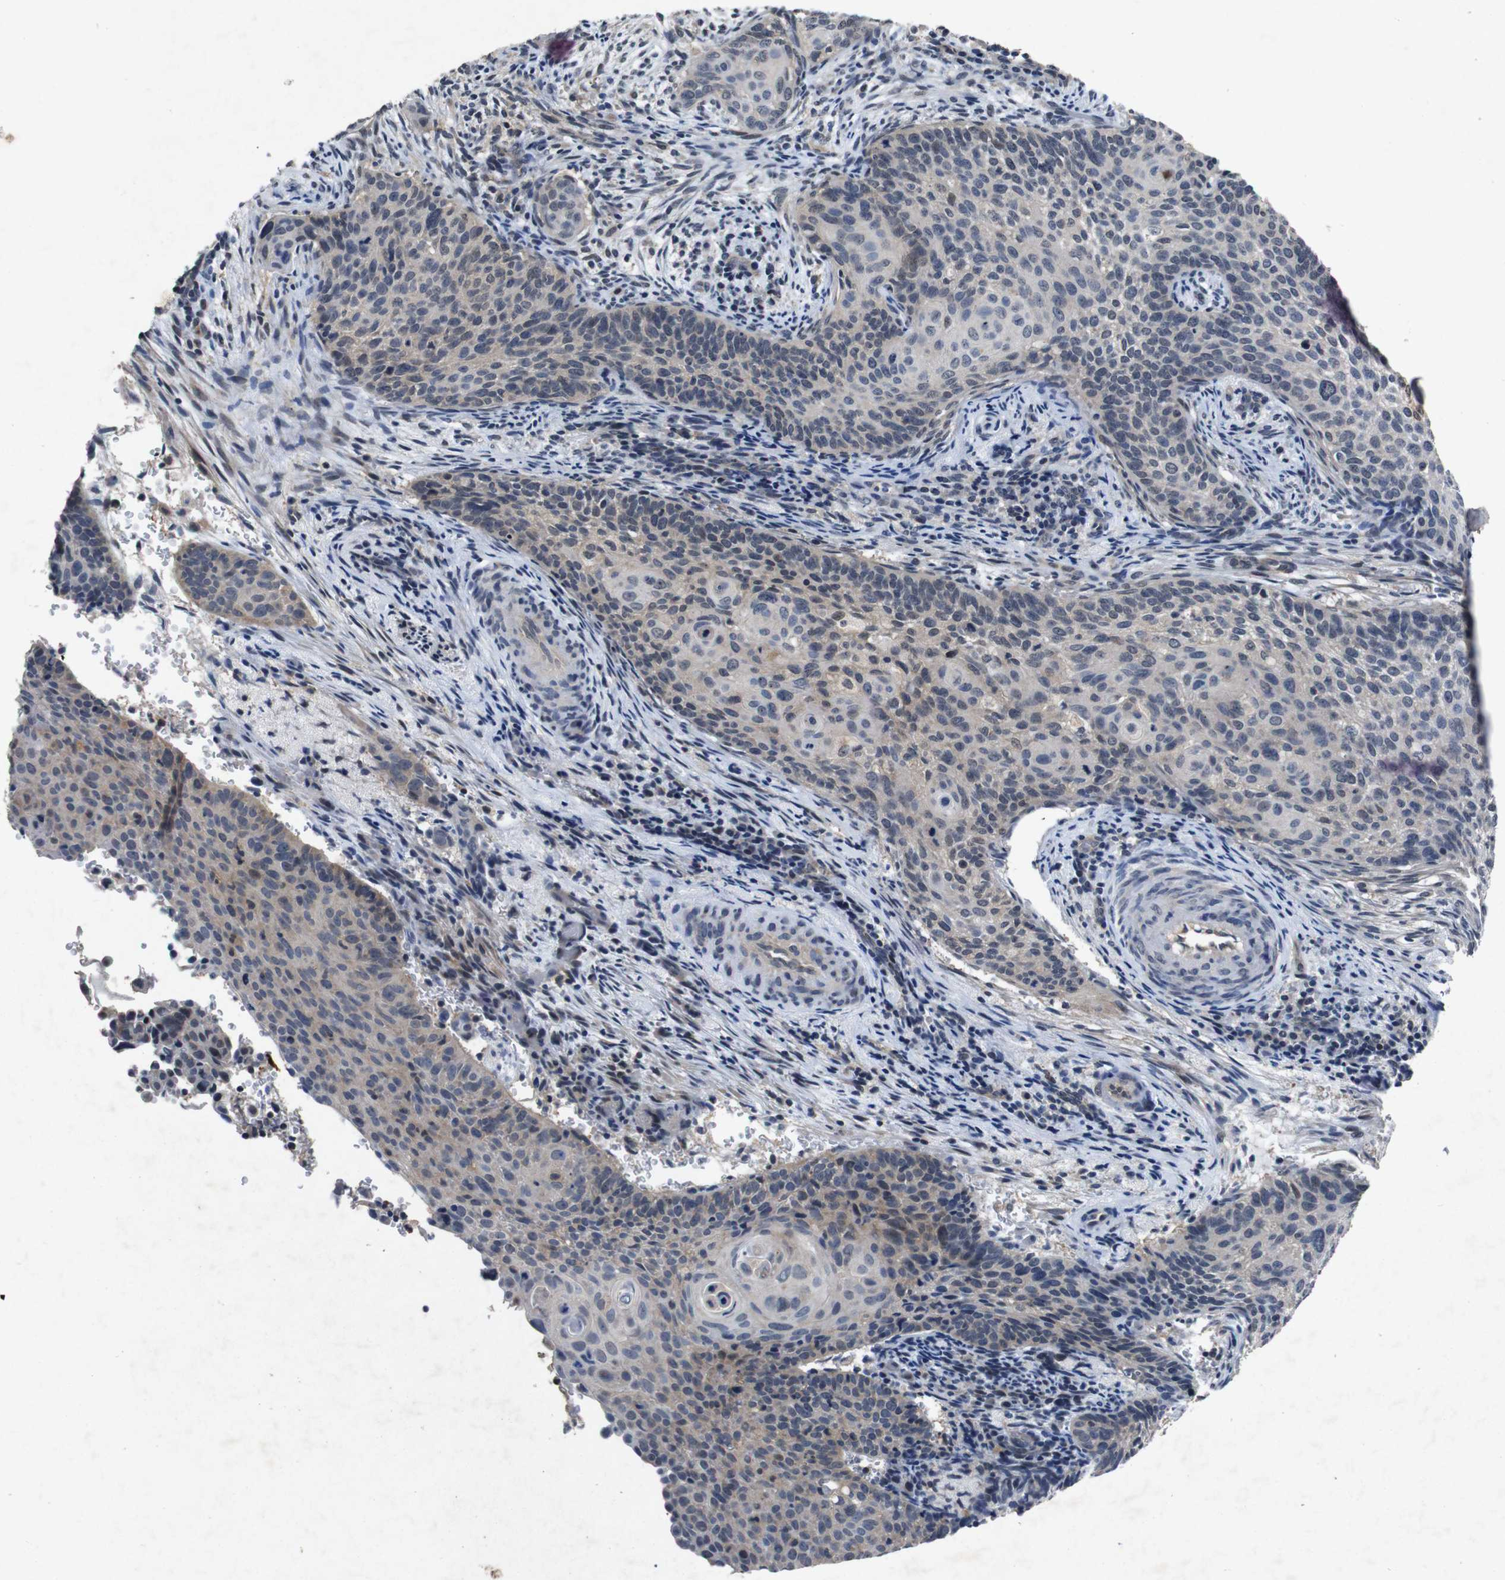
{"staining": {"intensity": "weak", "quantity": "<25%", "location": "cytoplasmic/membranous"}, "tissue": "cervical cancer", "cell_type": "Tumor cells", "image_type": "cancer", "snomed": [{"axis": "morphology", "description": "Squamous cell carcinoma, NOS"}, {"axis": "topography", "description": "Cervix"}], "caption": "The photomicrograph shows no significant staining in tumor cells of cervical cancer (squamous cell carcinoma). (DAB (3,3'-diaminobenzidine) immunohistochemistry (IHC), high magnification).", "gene": "AKT3", "patient": {"sex": "female", "age": 33}}